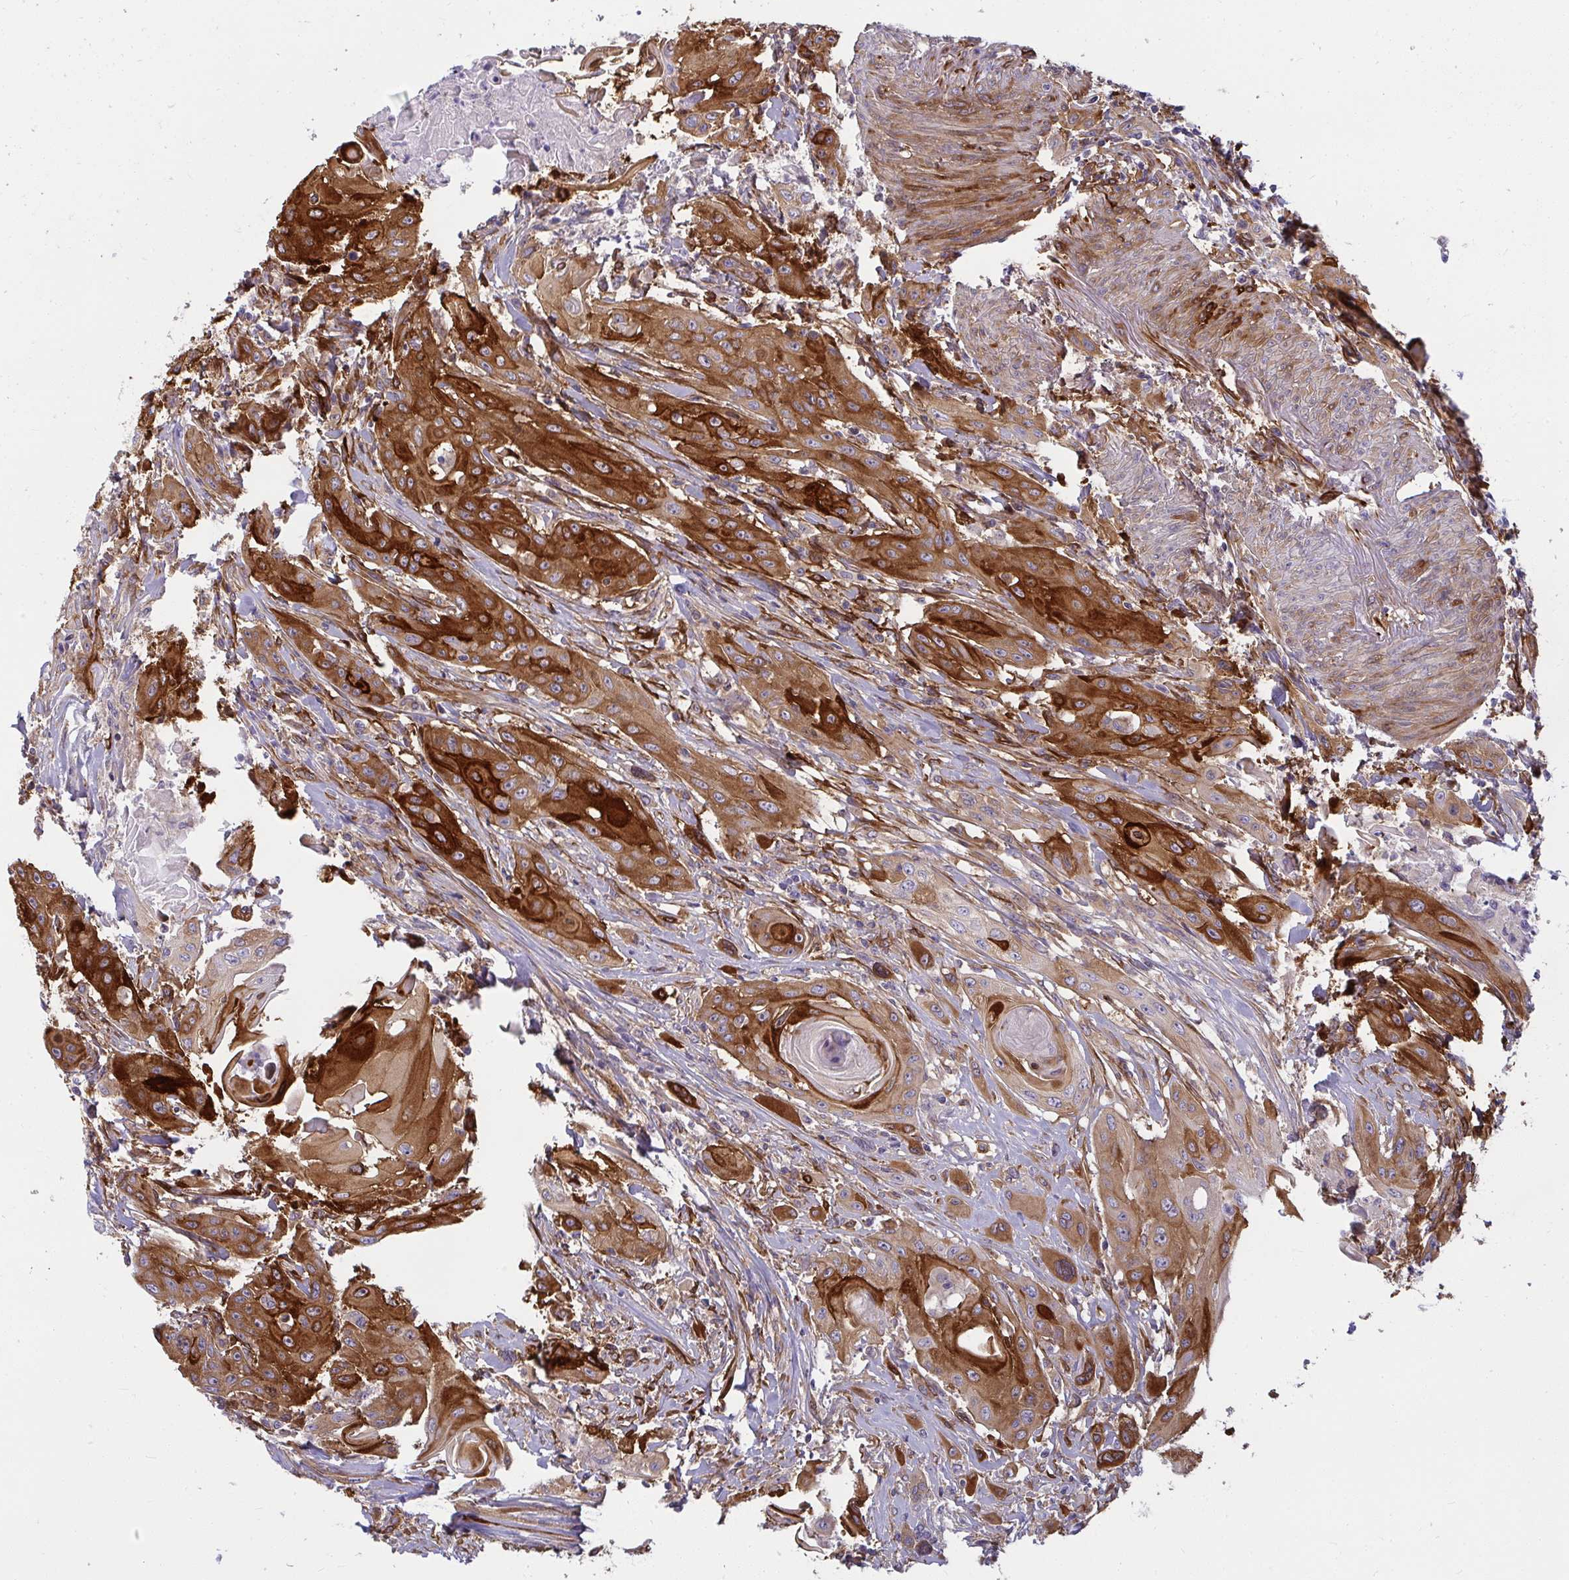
{"staining": {"intensity": "strong", "quantity": ">75%", "location": "cytoplasmic/membranous"}, "tissue": "head and neck cancer", "cell_type": "Tumor cells", "image_type": "cancer", "snomed": [{"axis": "morphology", "description": "Squamous cell carcinoma, NOS"}, {"axis": "topography", "description": "Oral tissue"}, {"axis": "topography", "description": "Head-Neck"}, {"axis": "topography", "description": "Neck, NOS"}], "caption": "The photomicrograph exhibits immunohistochemical staining of squamous cell carcinoma (head and neck). There is strong cytoplasmic/membranous staining is seen in approximately >75% of tumor cells.", "gene": "IFIT3", "patient": {"sex": "female", "age": 55}}